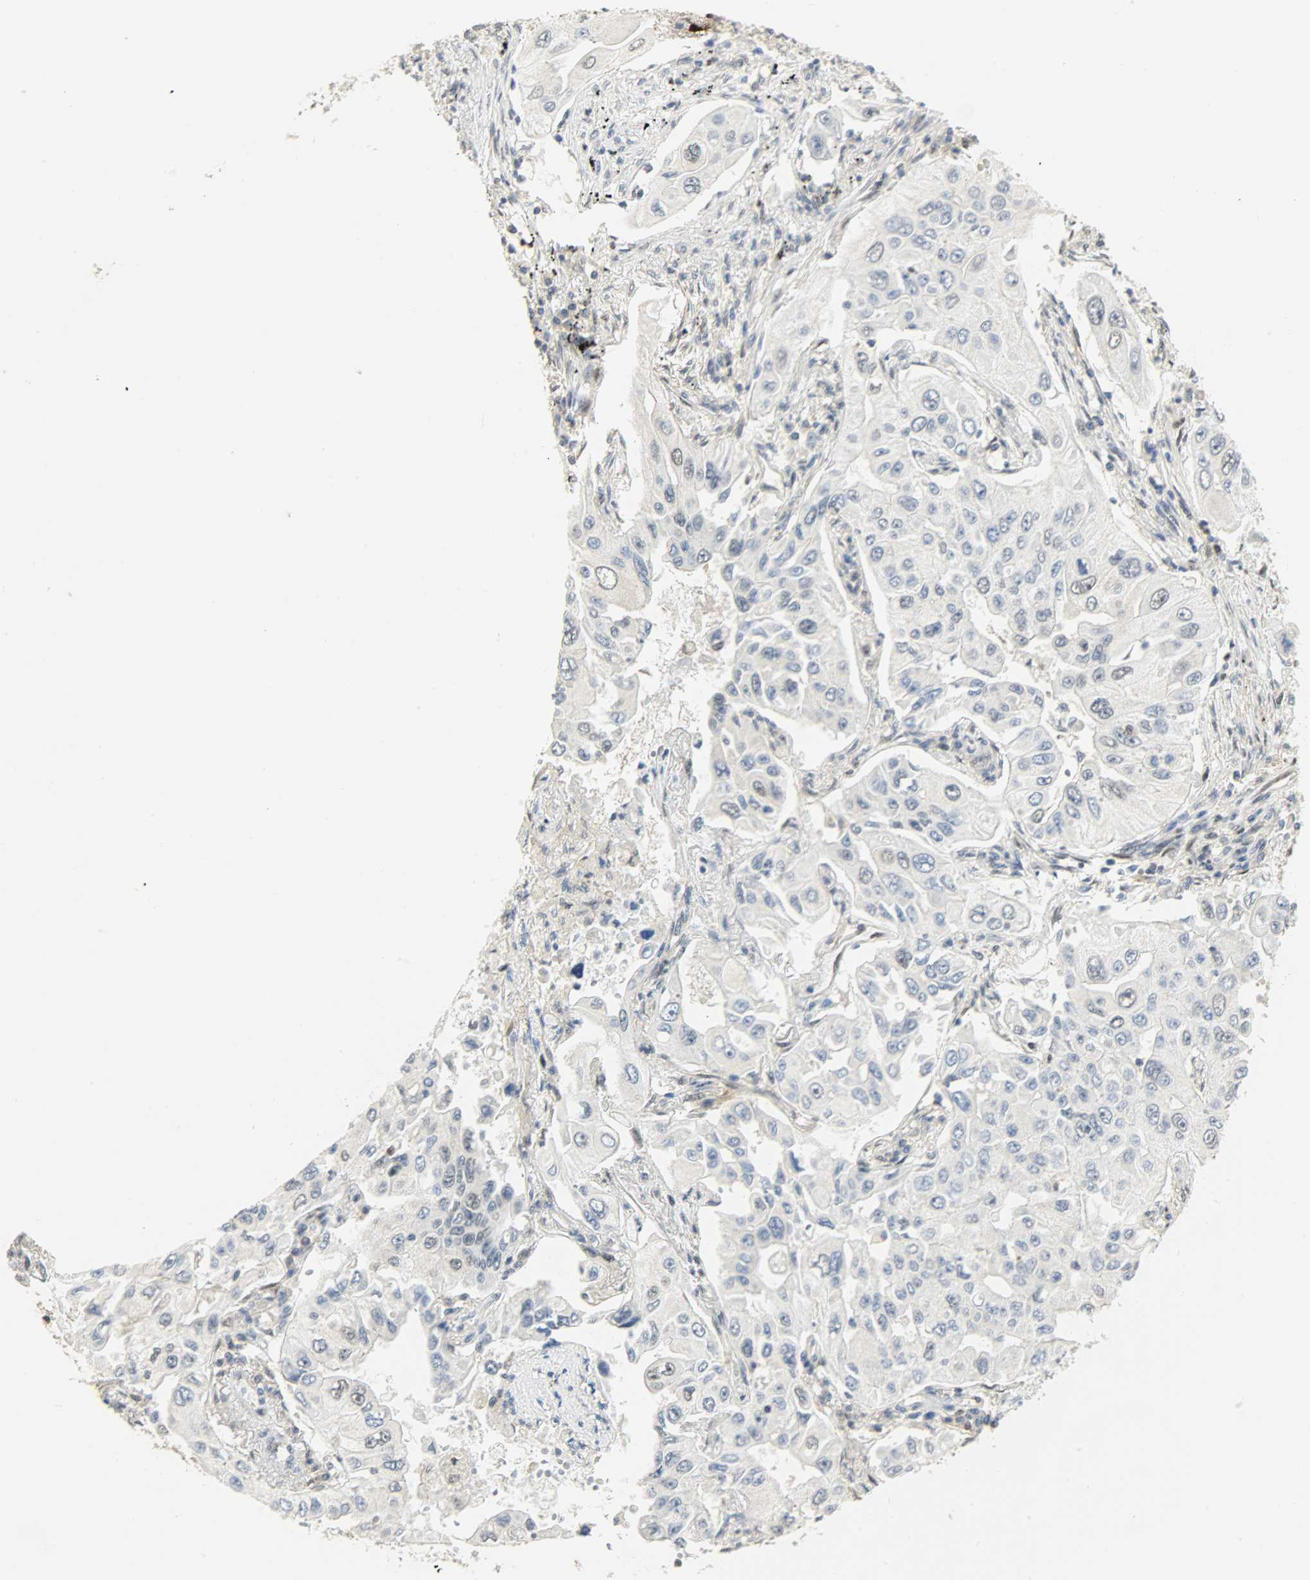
{"staining": {"intensity": "negative", "quantity": "none", "location": "none"}, "tissue": "lung cancer", "cell_type": "Tumor cells", "image_type": "cancer", "snomed": [{"axis": "morphology", "description": "Adenocarcinoma, NOS"}, {"axis": "topography", "description": "Lung"}], "caption": "The image exhibits no significant expression in tumor cells of lung adenocarcinoma.", "gene": "NPEPL1", "patient": {"sex": "male", "age": 84}}